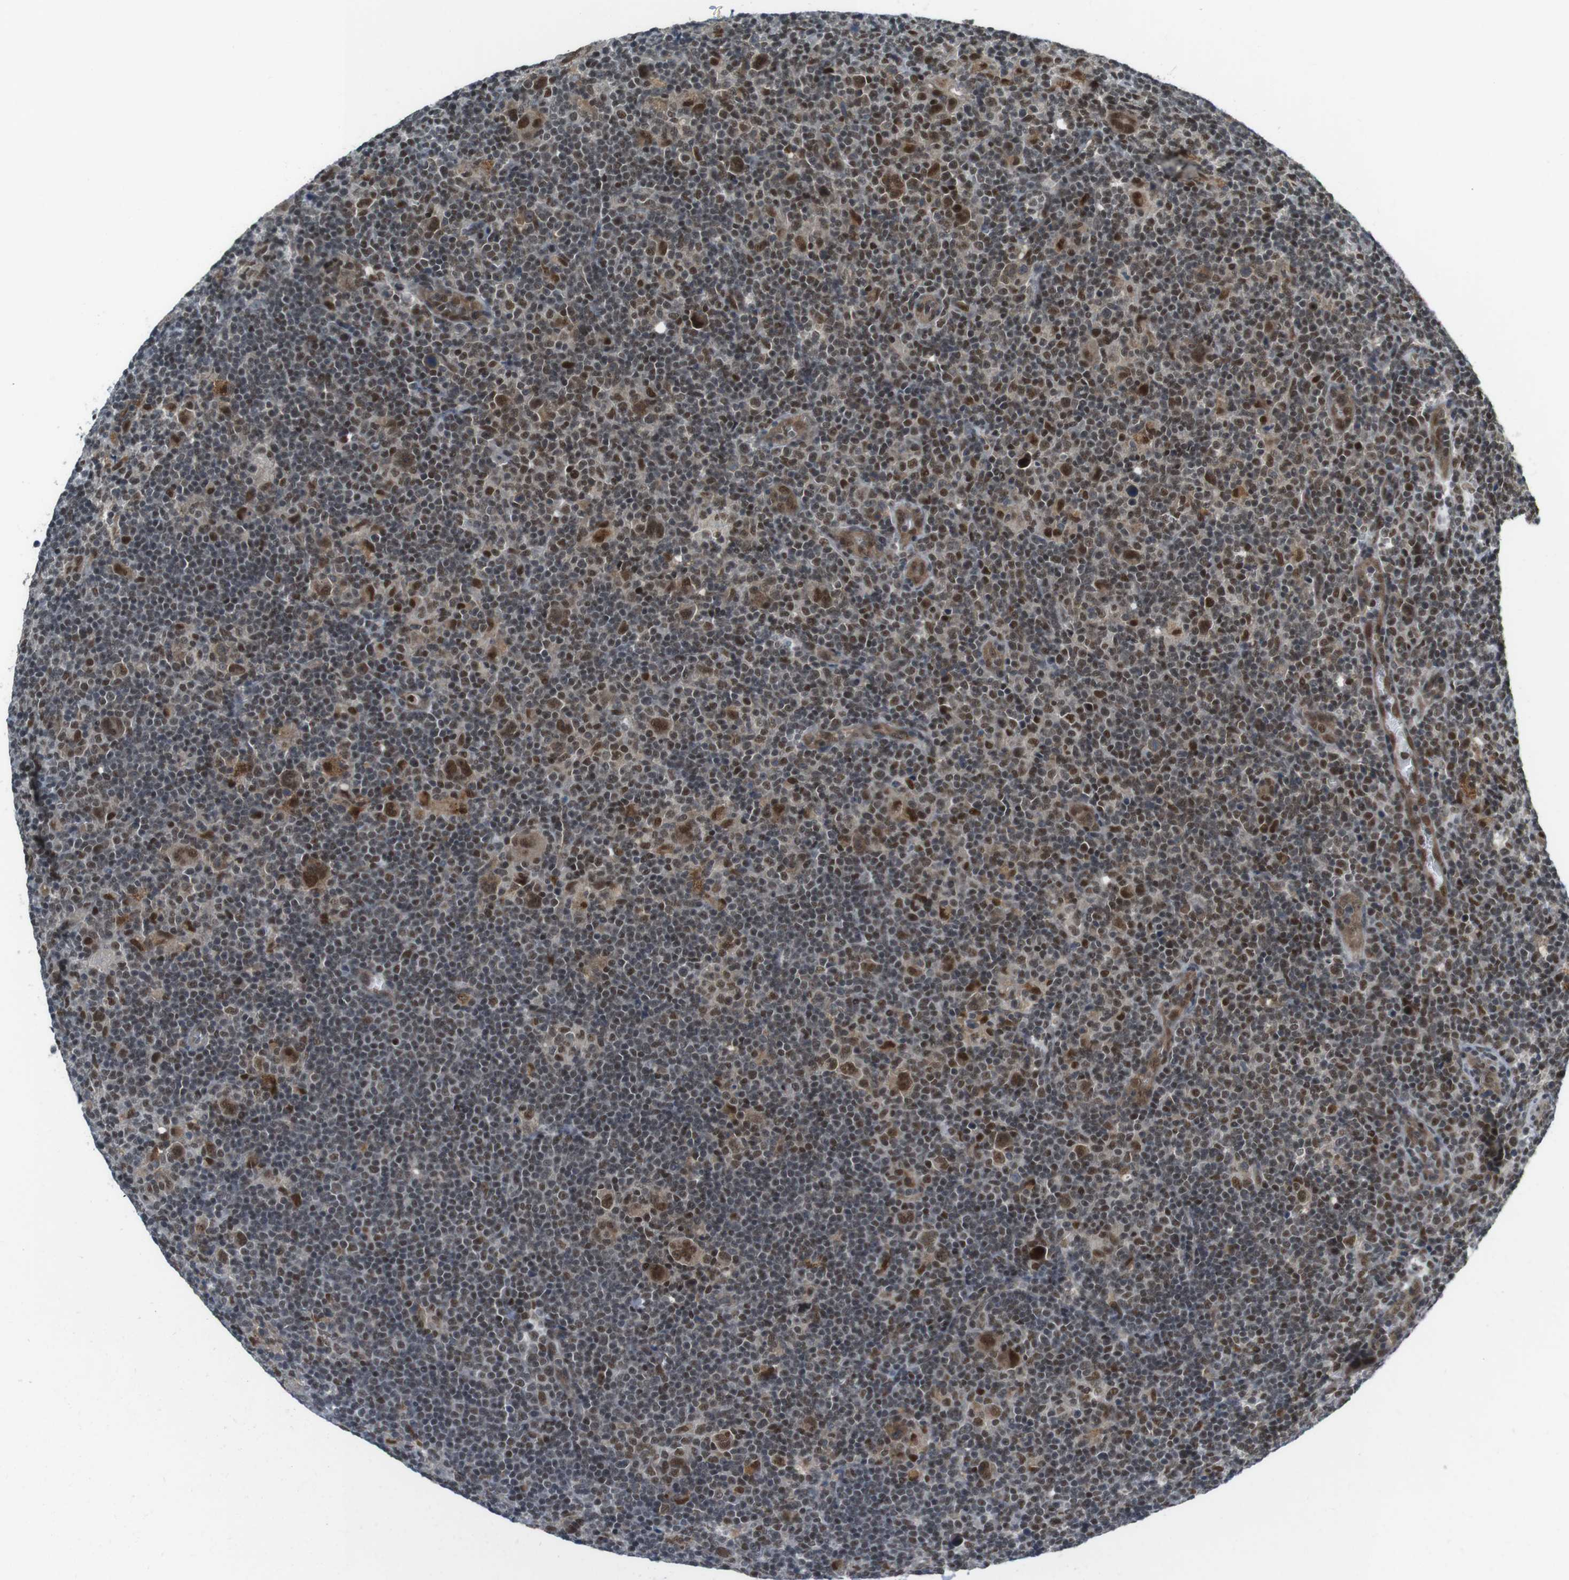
{"staining": {"intensity": "strong", "quantity": ">75%", "location": "nuclear"}, "tissue": "lymphoma", "cell_type": "Tumor cells", "image_type": "cancer", "snomed": [{"axis": "morphology", "description": "Hodgkin's disease, NOS"}, {"axis": "topography", "description": "Lymph node"}], "caption": "DAB (3,3'-diaminobenzidine) immunohistochemical staining of Hodgkin's disease demonstrates strong nuclear protein expression in approximately >75% of tumor cells. The staining was performed using DAB (3,3'-diaminobenzidine), with brown indicating positive protein expression. Nuclei are stained blue with hematoxylin.", "gene": "MAPKAPK5", "patient": {"sex": "female", "age": 57}}